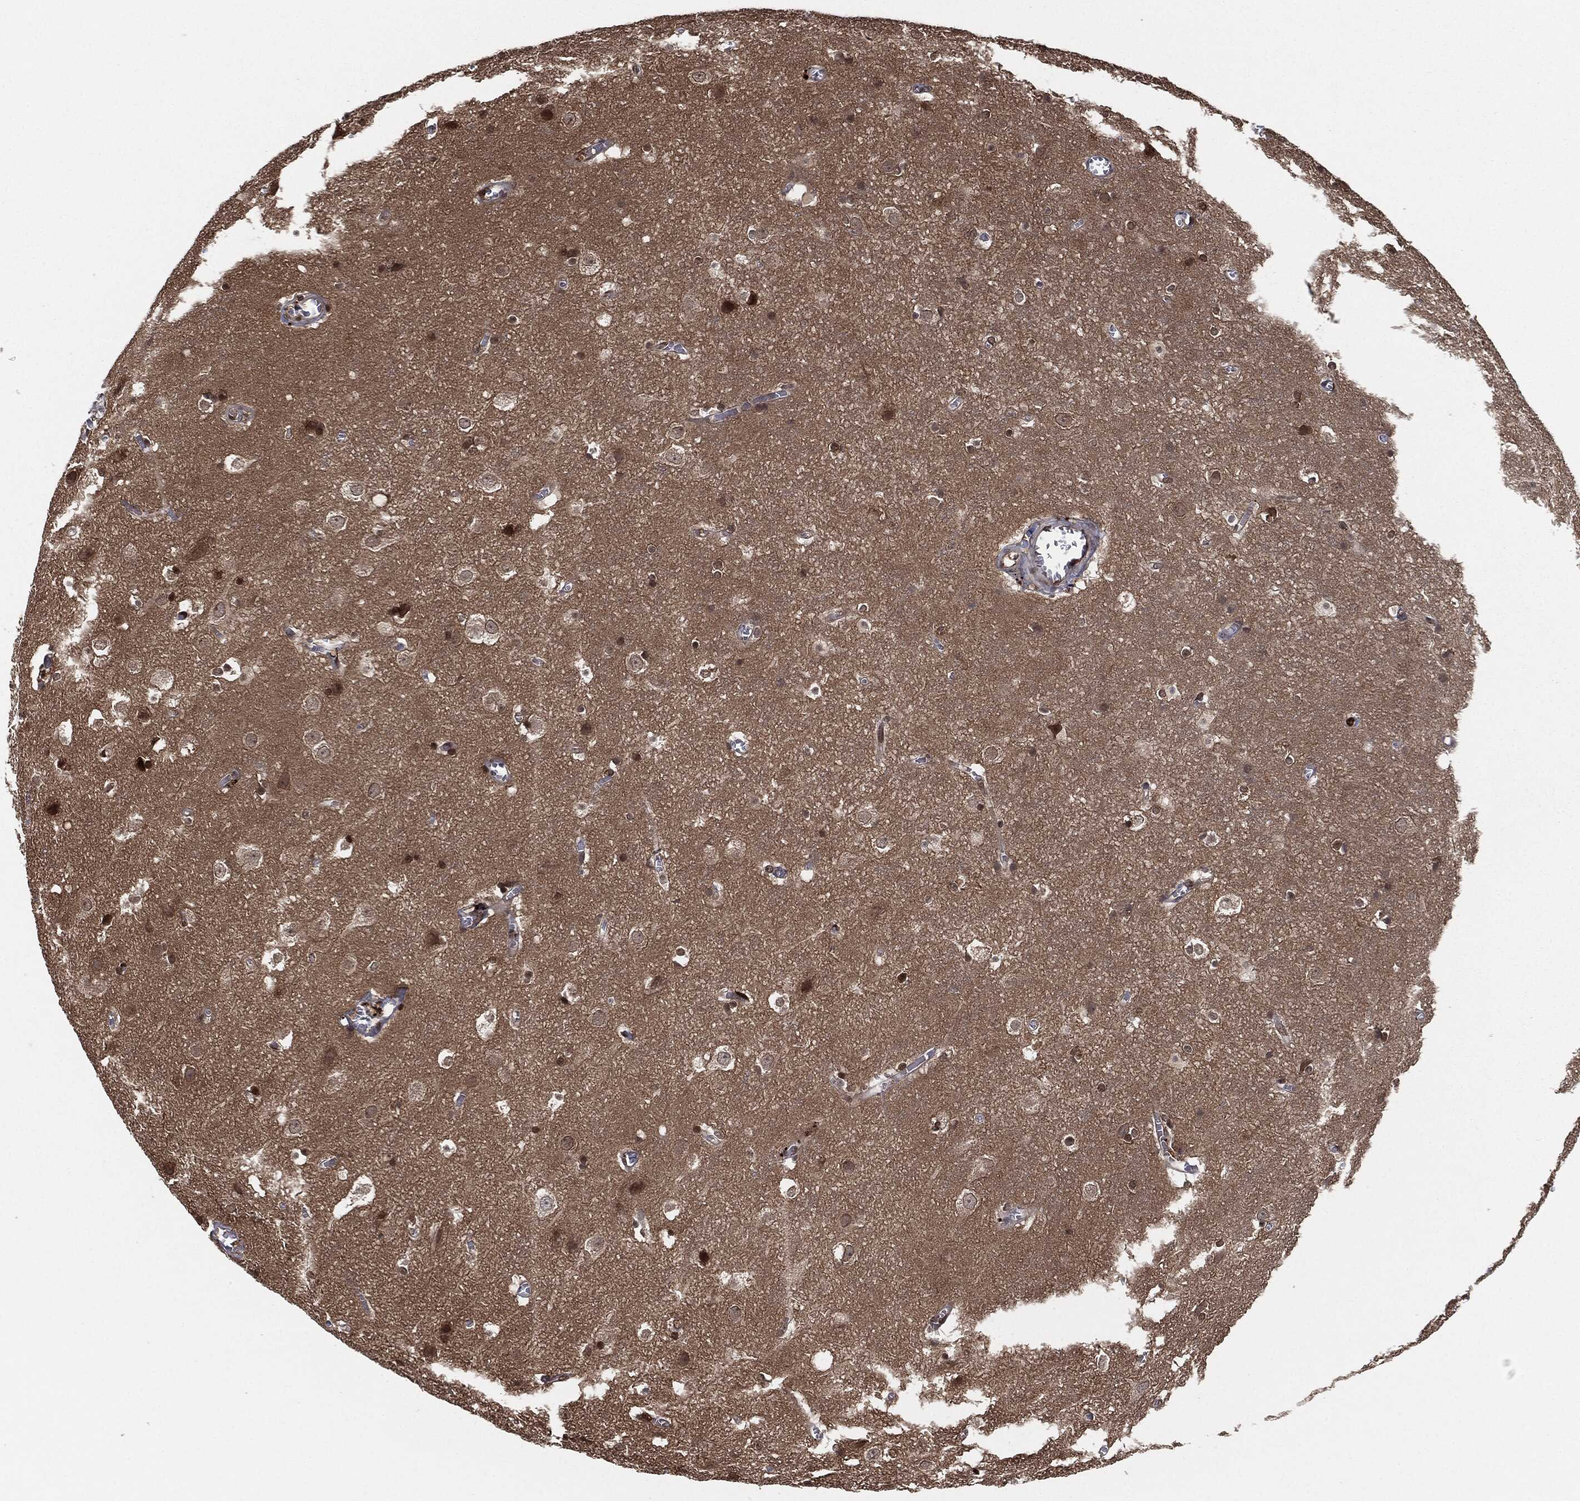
{"staining": {"intensity": "negative", "quantity": "none", "location": "none"}, "tissue": "cerebral cortex", "cell_type": "Endothelial cells", "image_type": "normal", "snomed": [{"axis": "morphology", "description": "Normal tissue, NOS"}, {"axis": "topography", "description": "Cerebral cortex"}], "caption": "DAB immunohistochemical staining of benign cerebral cortex demonstrates no significant expression in endothelial cells.", "gene": "CAPRIN2", "patient": {"sex": "male", "age": 59}}